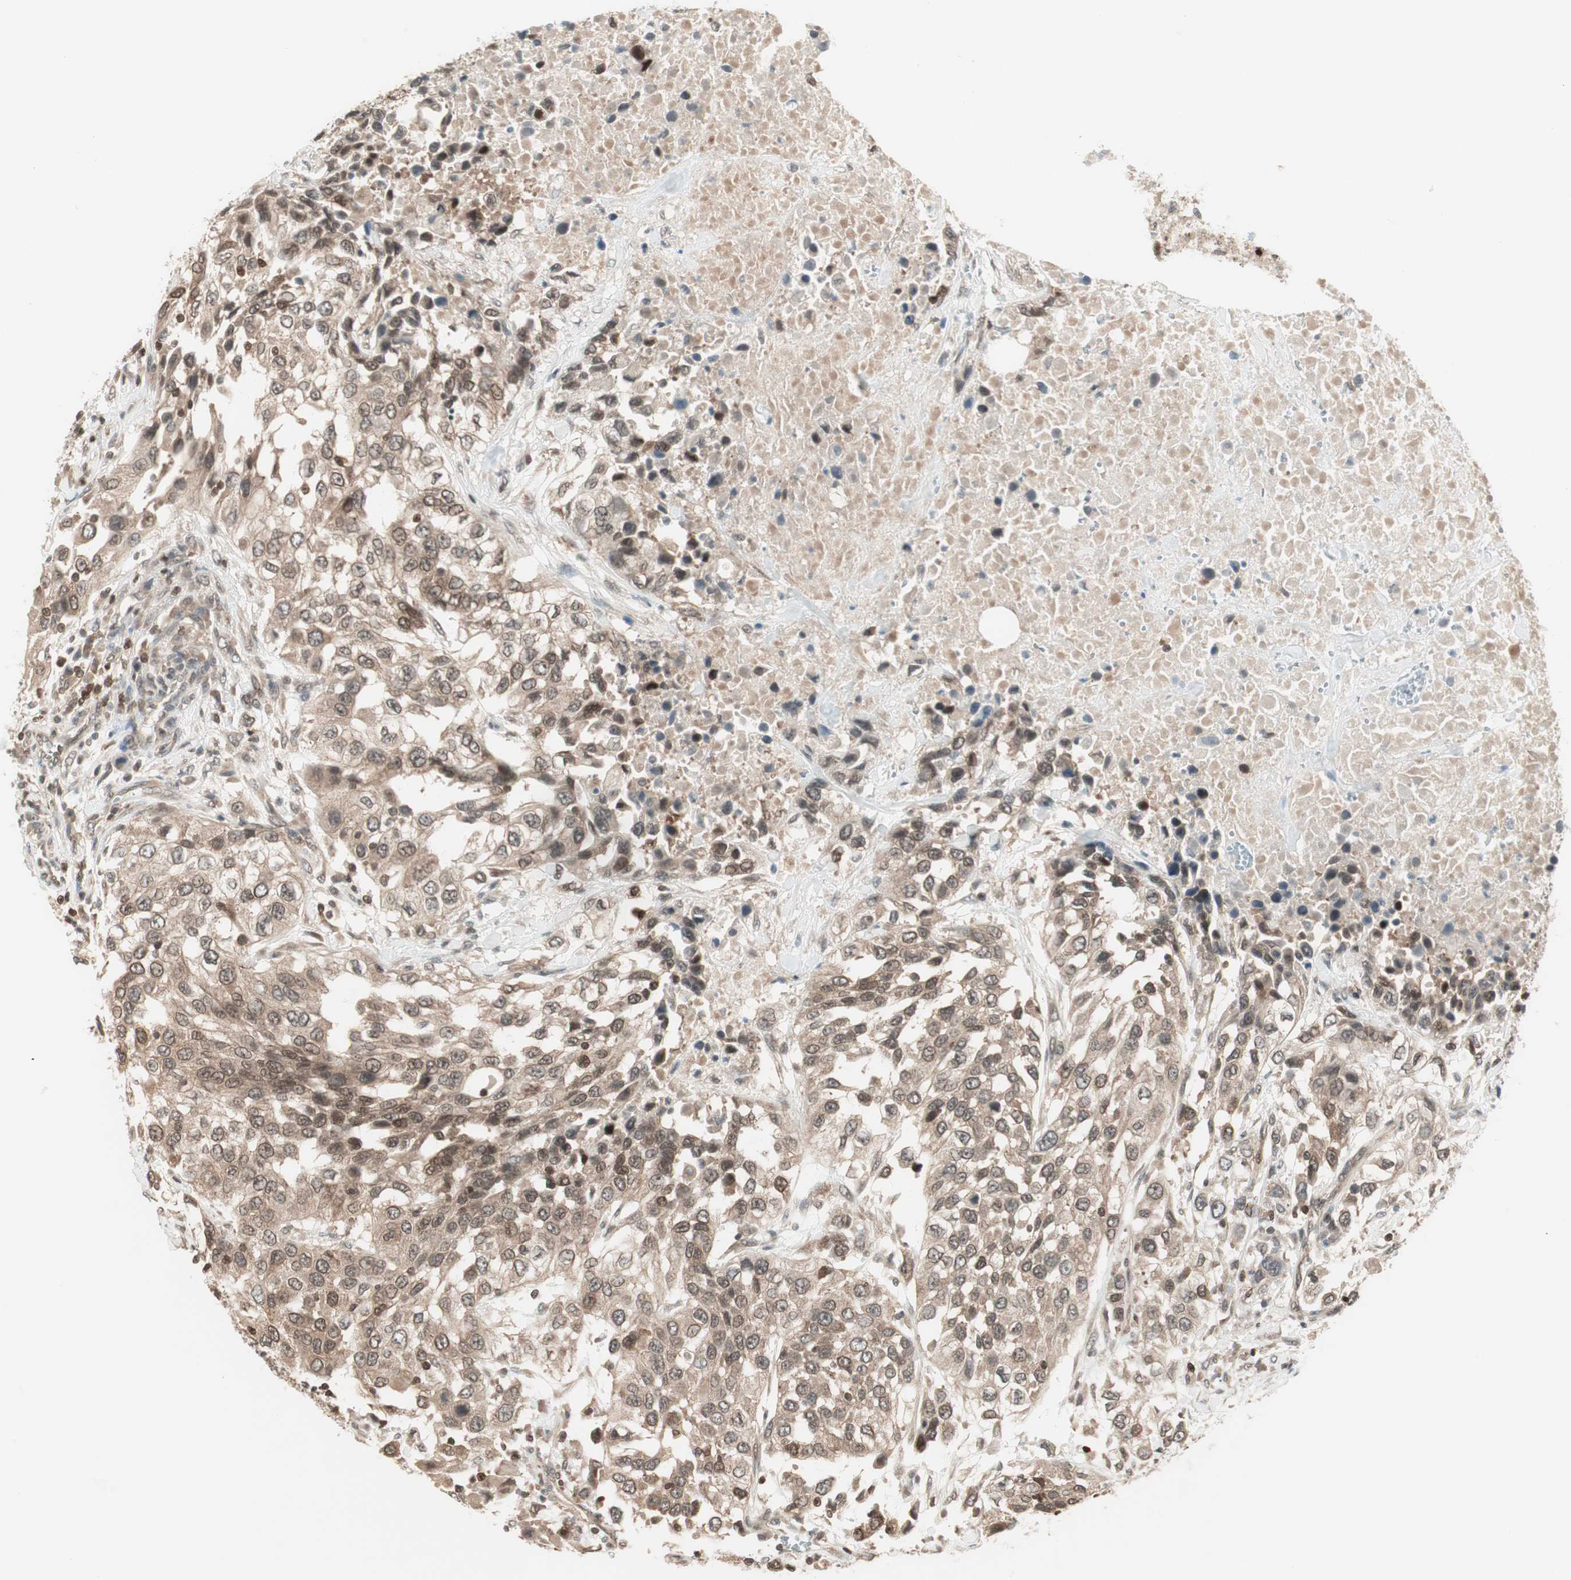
{"staining": {"intensity": "weak", "quantity": ">75%", "location": "cytoplasmic/membranous"}, "tissue": "urothelial cancer", "cell_type": "Tumor cells", "image_type": "cancer", "snomed": [{"axis": "morphology", "description": "Urothelial carcinoma, High grade"}, {"axis": "topography", "description": "Urinary bladder"}], "caption": "A photomicrograph showing weak cytoplasmic/membranous positivity in approximately >75% of tumor cells in urothelial carcinoma (high-grade), as visualized by brown immunohistochemical staining.", "gene": "UBE2I", "patient": {"sex": "female", "age": 80}}